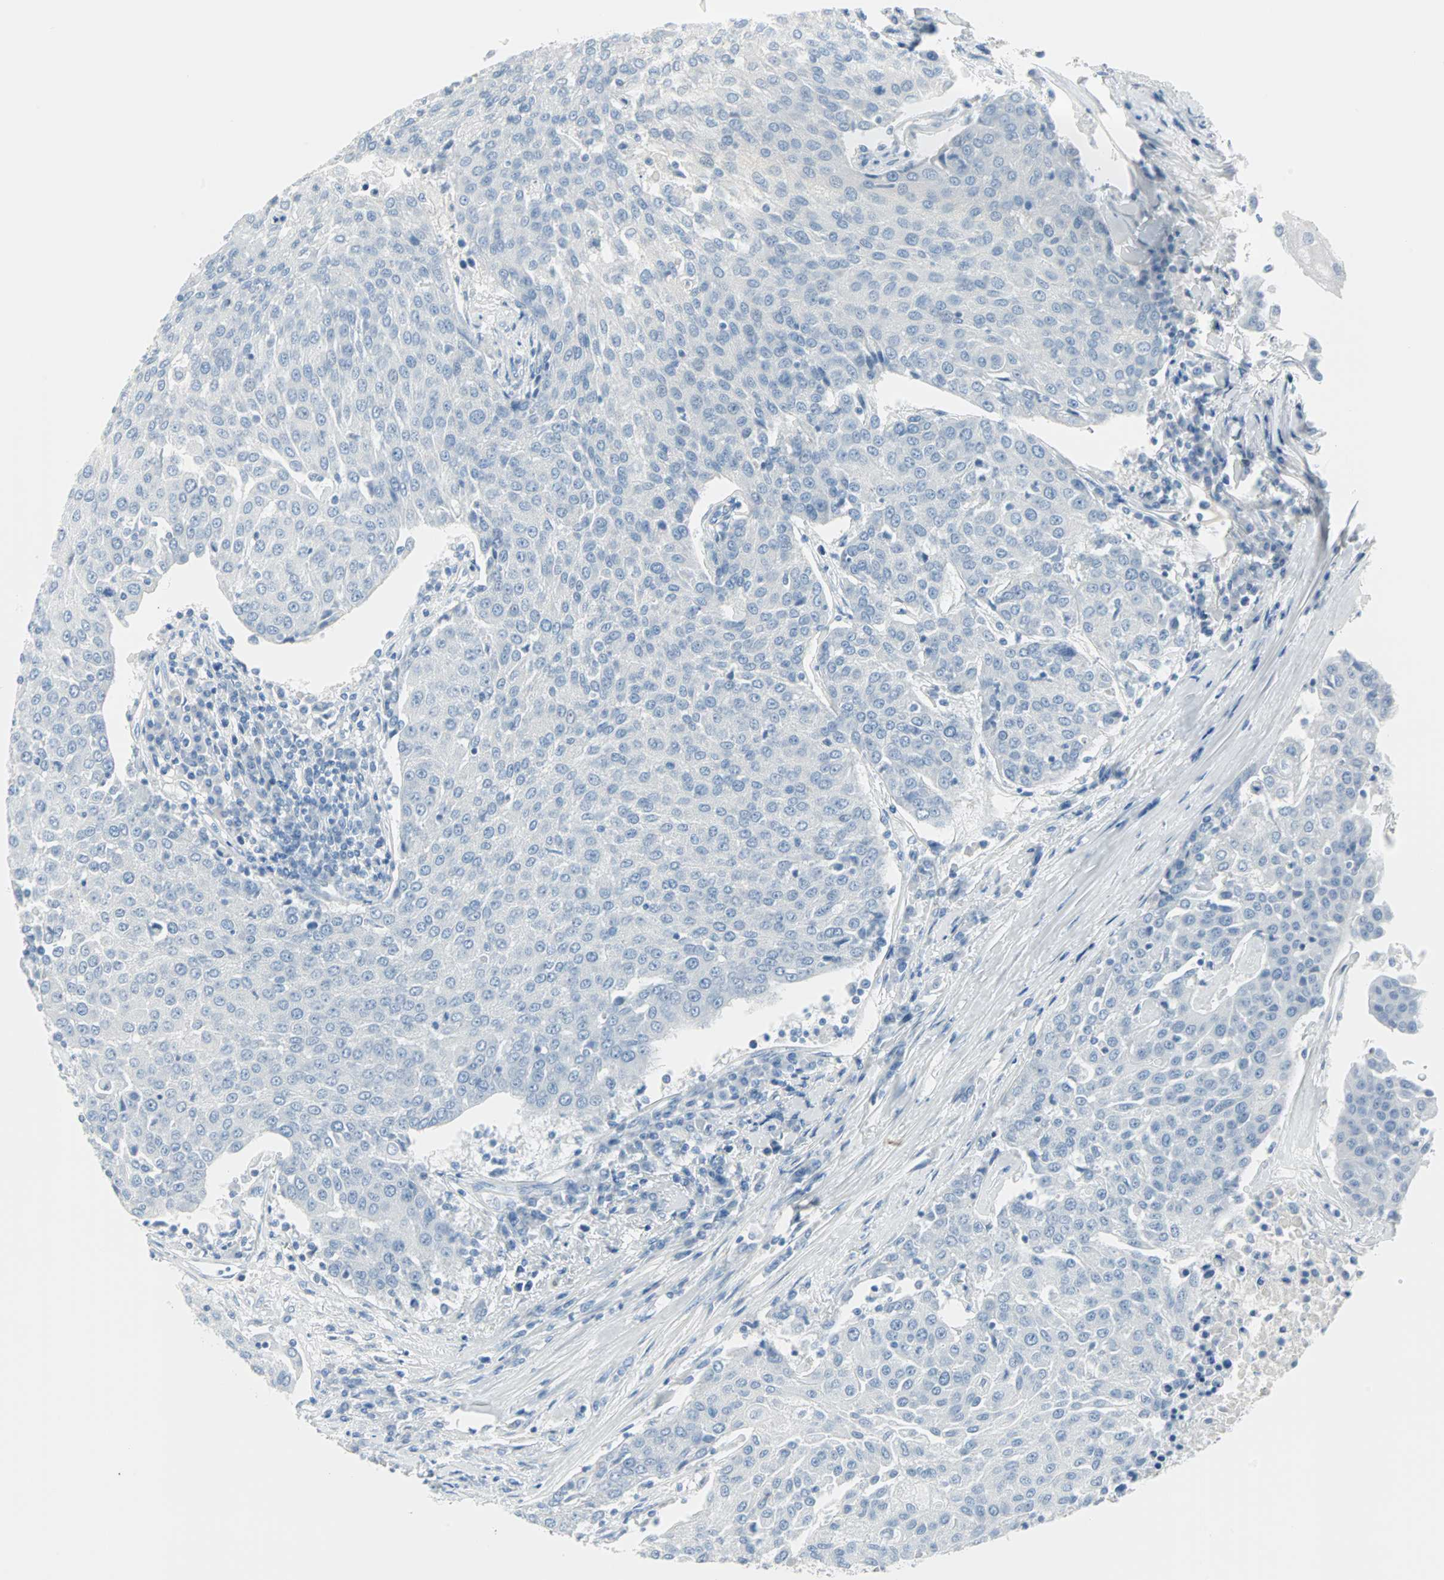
{"staining": {"intensity": "negative", "quantity": "none", "location": "none"}, "tissue": "urothelial cancer", "cell_type": "Tumor cells", "image_type": "cancer", "snomed": [{"axis": "morphology", "description": "Urothelial carcinoma, High grade"}, {"axis": "topography", "description": "Urinary bladder"}], "caption": "This is a histopathology image of immunohistochemistry staining of urothelial cancer, which shows no positivity in tumor cells.", "gene": "STX1A", "patient": {"sex": "female", "age": 85}}